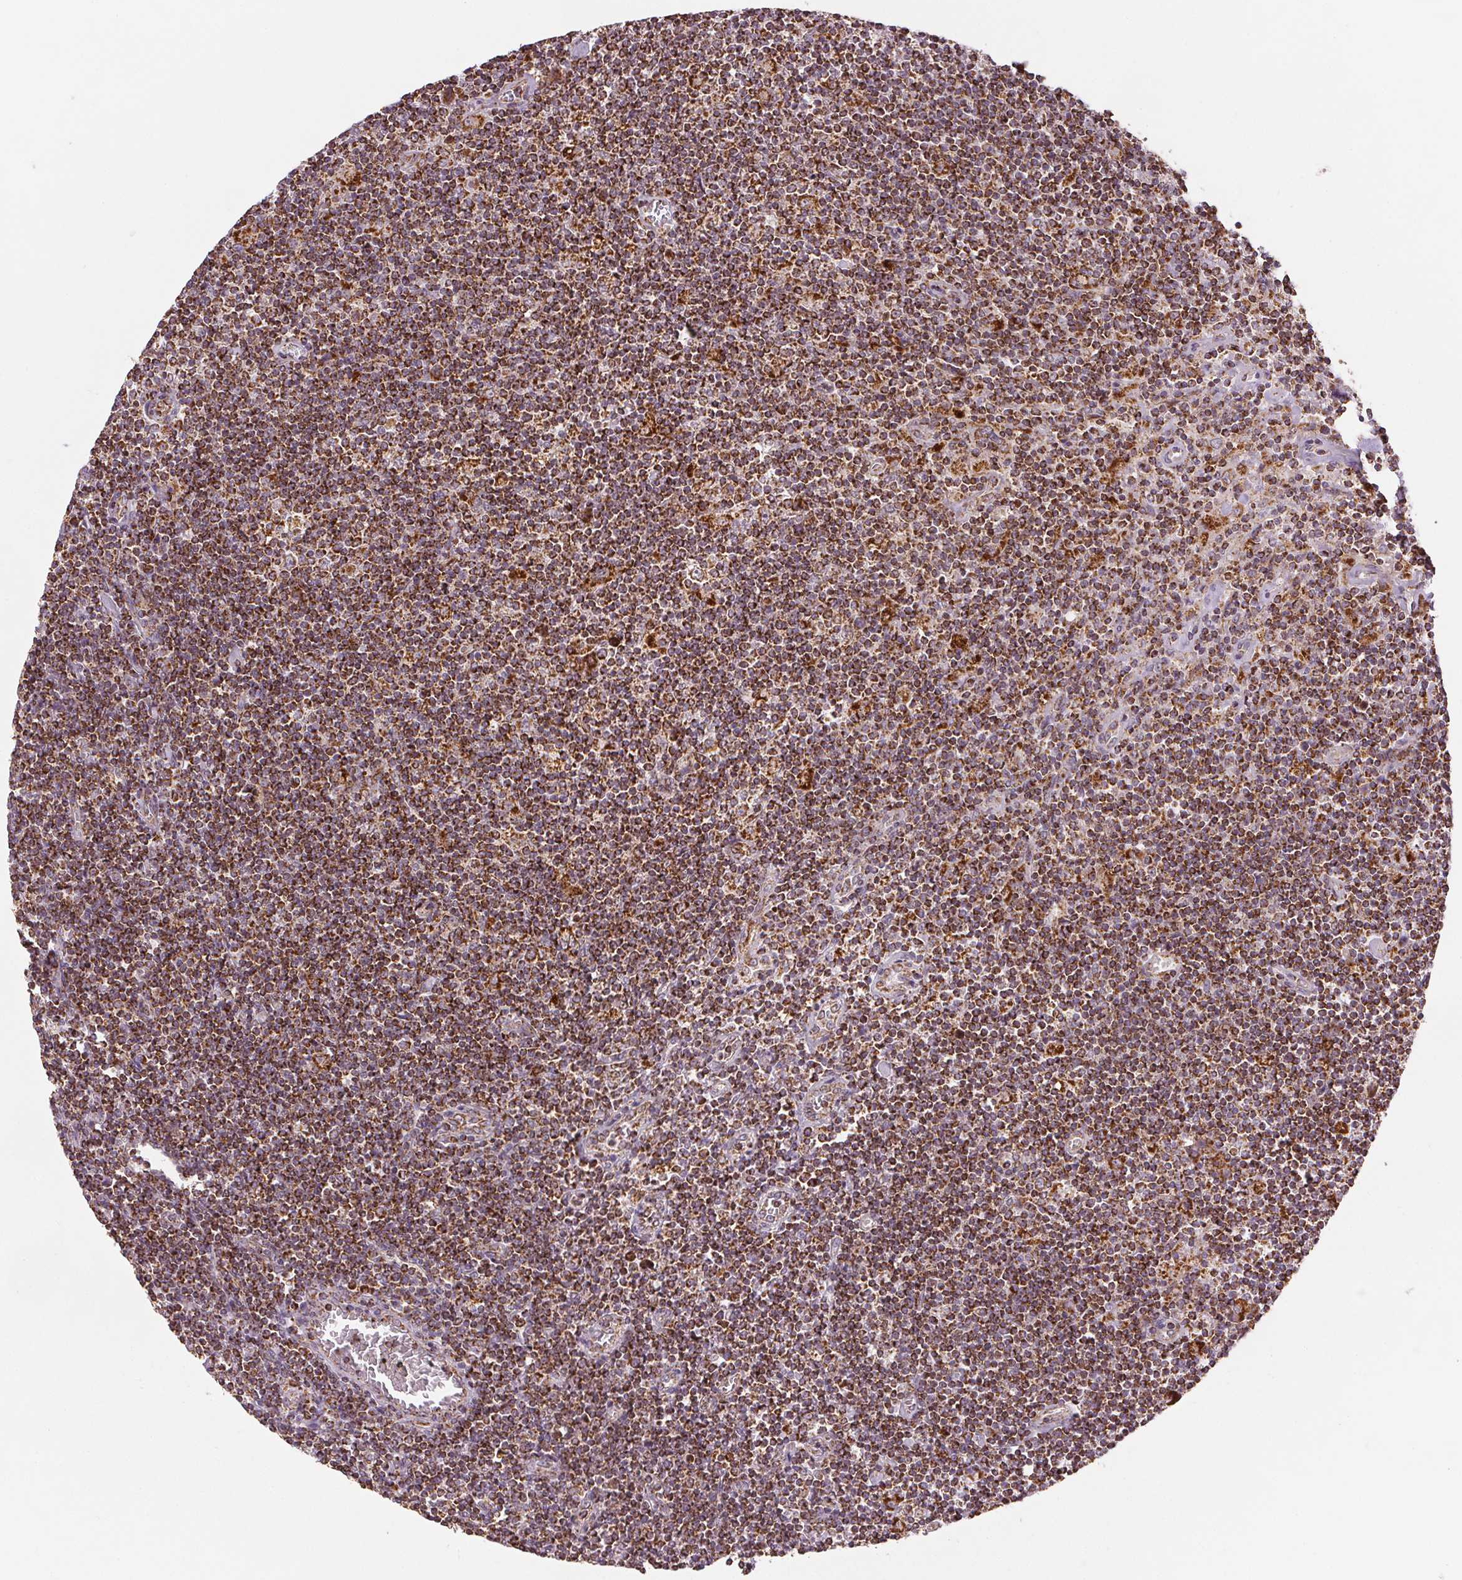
{"staining": {"intensity": "moderate", "quantity": ">75%", "location": "cytoplasmic/membranous"}, "tissue": "lymphoma", "cell_type": "Tumor cells", "image_type": "cancer", "snomed": [{"axis": "morphology", "description": "Hodgkin's disease, NOS"}, {"axis": "topography", "description": "Lymph node"}], "caption": "This photomicrograph shows immunohistochemistry (IHC) staining of human Hodgkin's disease, with medium moderate cytoplasmic/membranous expression in about >75% of tumor cells.", "gene": "SDHB", "patient": {"sex": "male", "age": 40}}